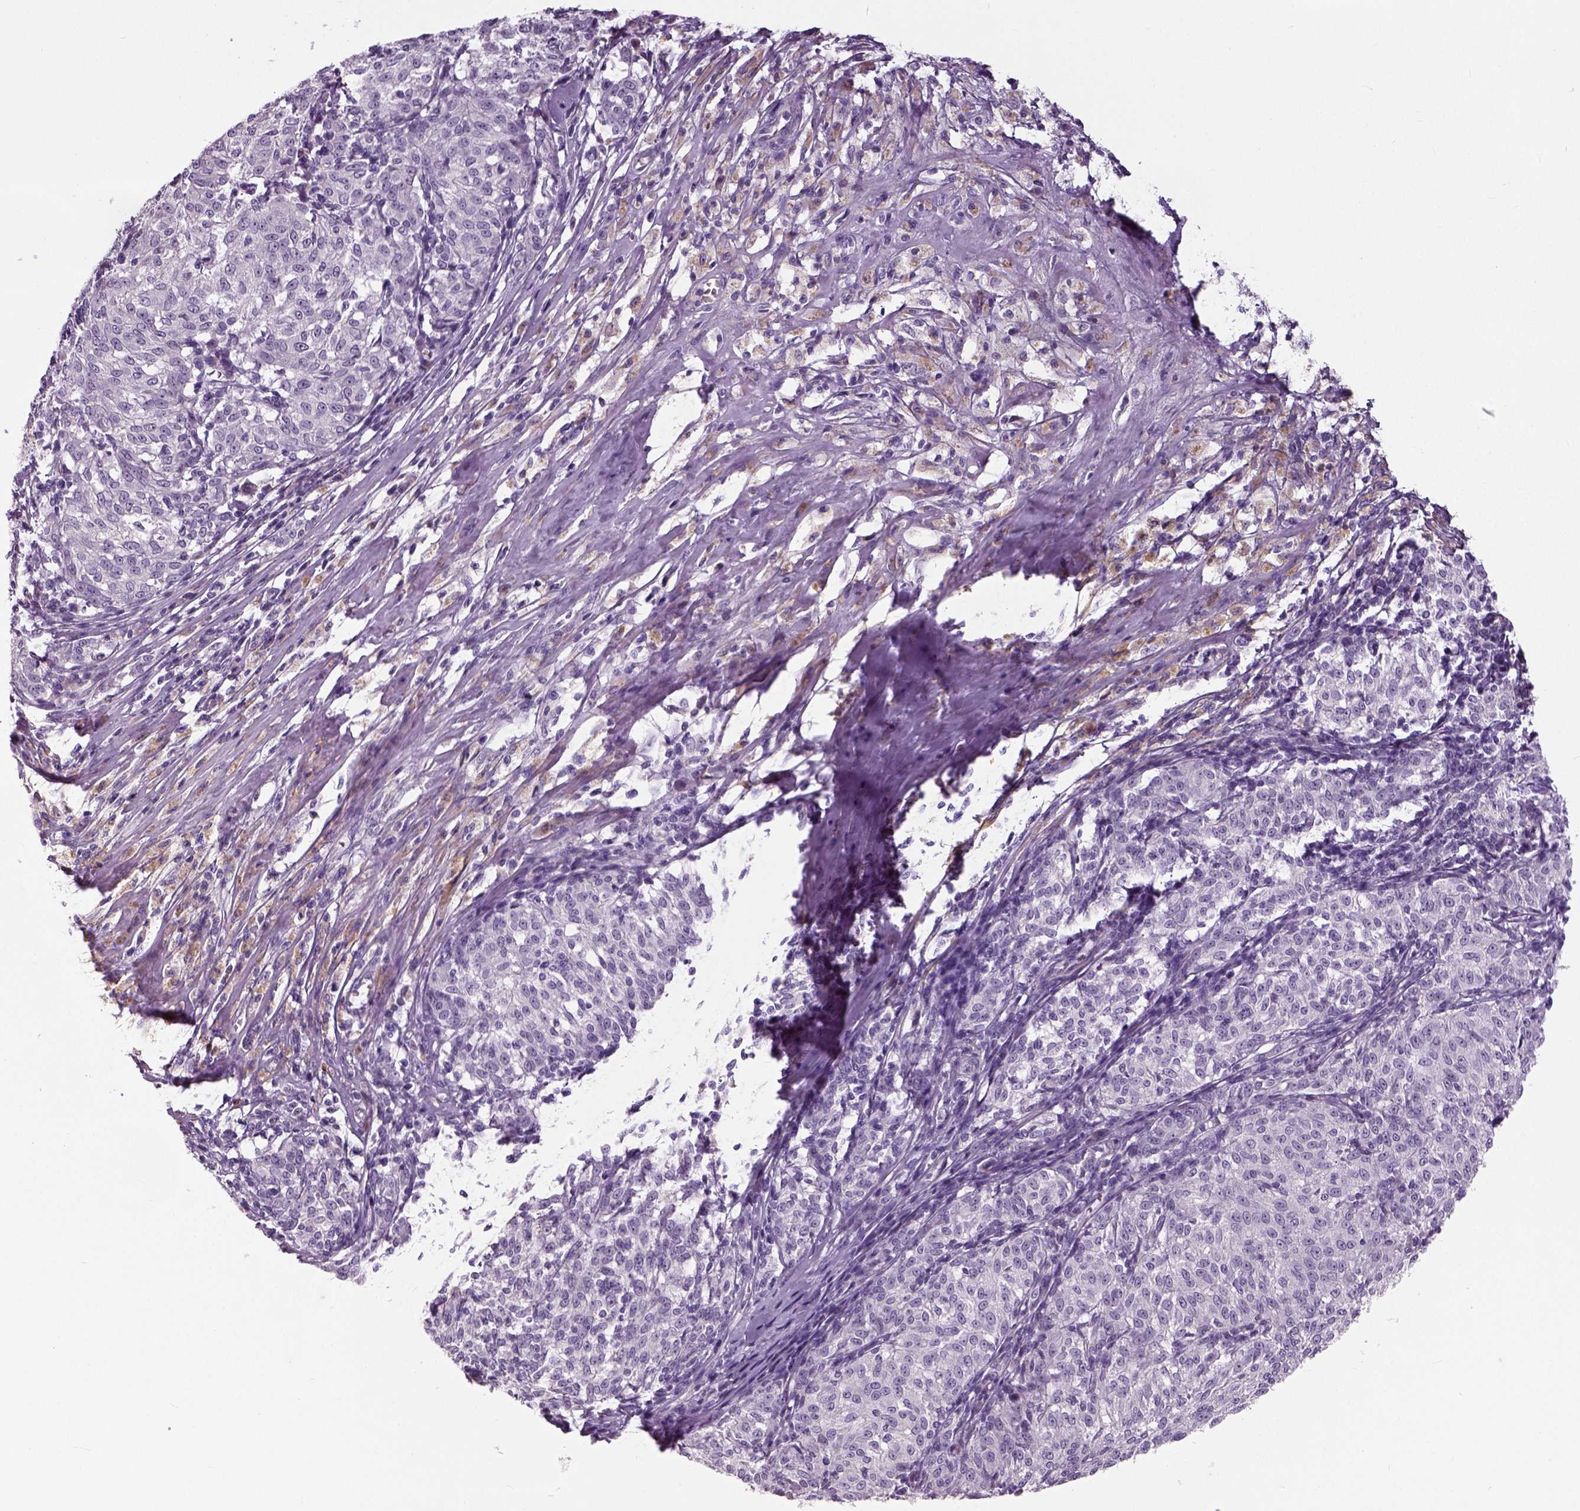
{"staining": {"intensity": "negative", "quantity": "none", "location": "none"}, "tissue": "melanoma", "cell_type": "Tumor cells", "image_type": "cancer", "snomed": [{"axis": "morphology", "description": "Malignant melanoma, NOS"}, {"axis": "topography", "description": "Skin"}], "caption": "This is an IHC histopathology image of human malignant melanoma. There is no positivity in tumor cells.", "gene": "NECAB1", "patient": {"sex": "female", "age": 72}}